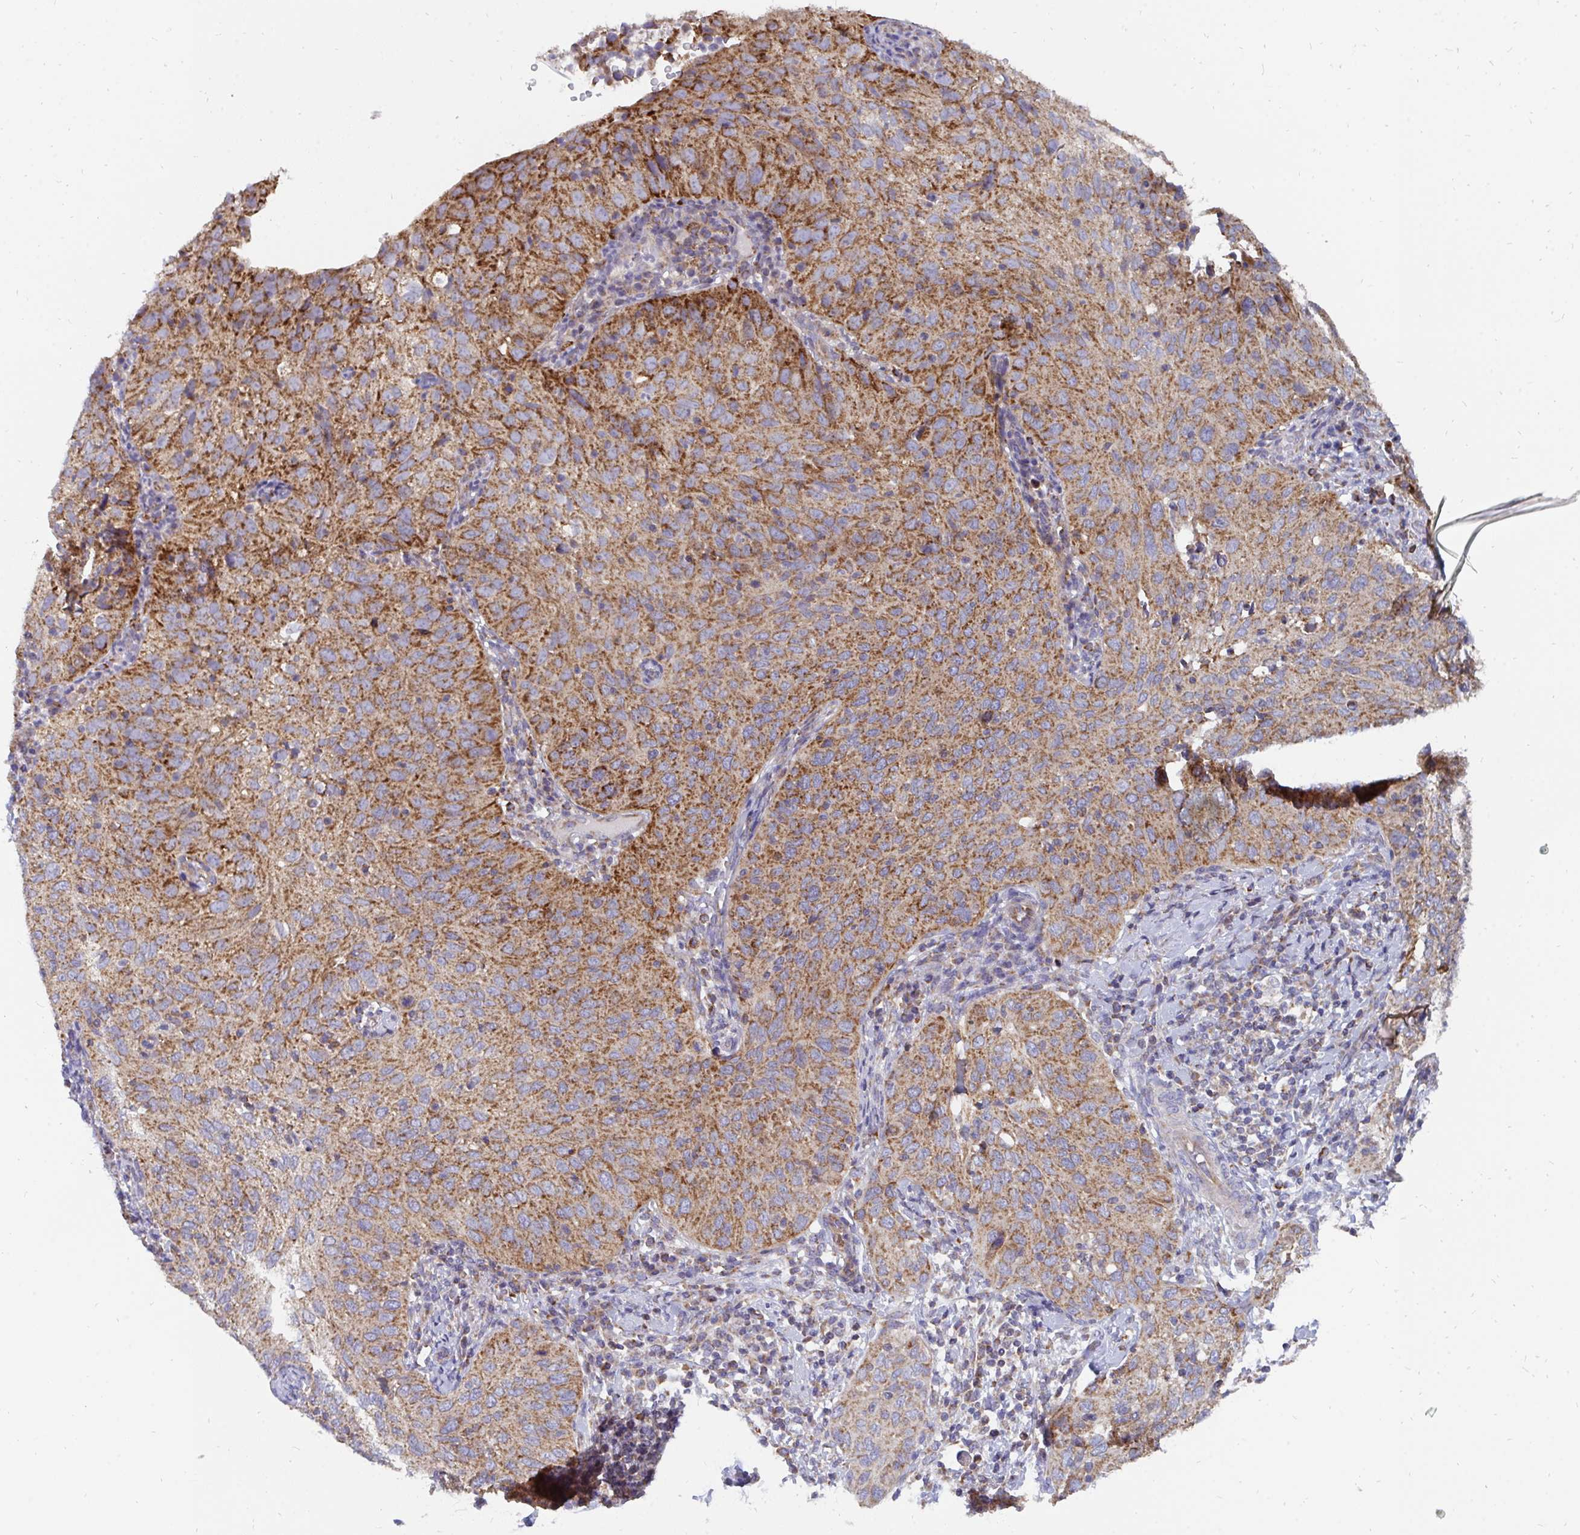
{"staining": {"intensity": "moderate", "quantity": ">75%", "location": "cytoplasmic/membranous"}, "tissue": "cervical cancer", "cell_type": "Tumor cells", "image_type": "cancer", "snomed": [{"axis": "morphology", "description": "Squamous cell carcinoma, NOS"}, {"axis": "topography", "description": "Cervix"}], "caption": "A brown stain shows moderate cytoplasmic/membranous expression of a protein in squamous cell carcinoma (cervical) tumor cells.", "gene": "PC", "patient": {"sex": "female", "age": 52}}